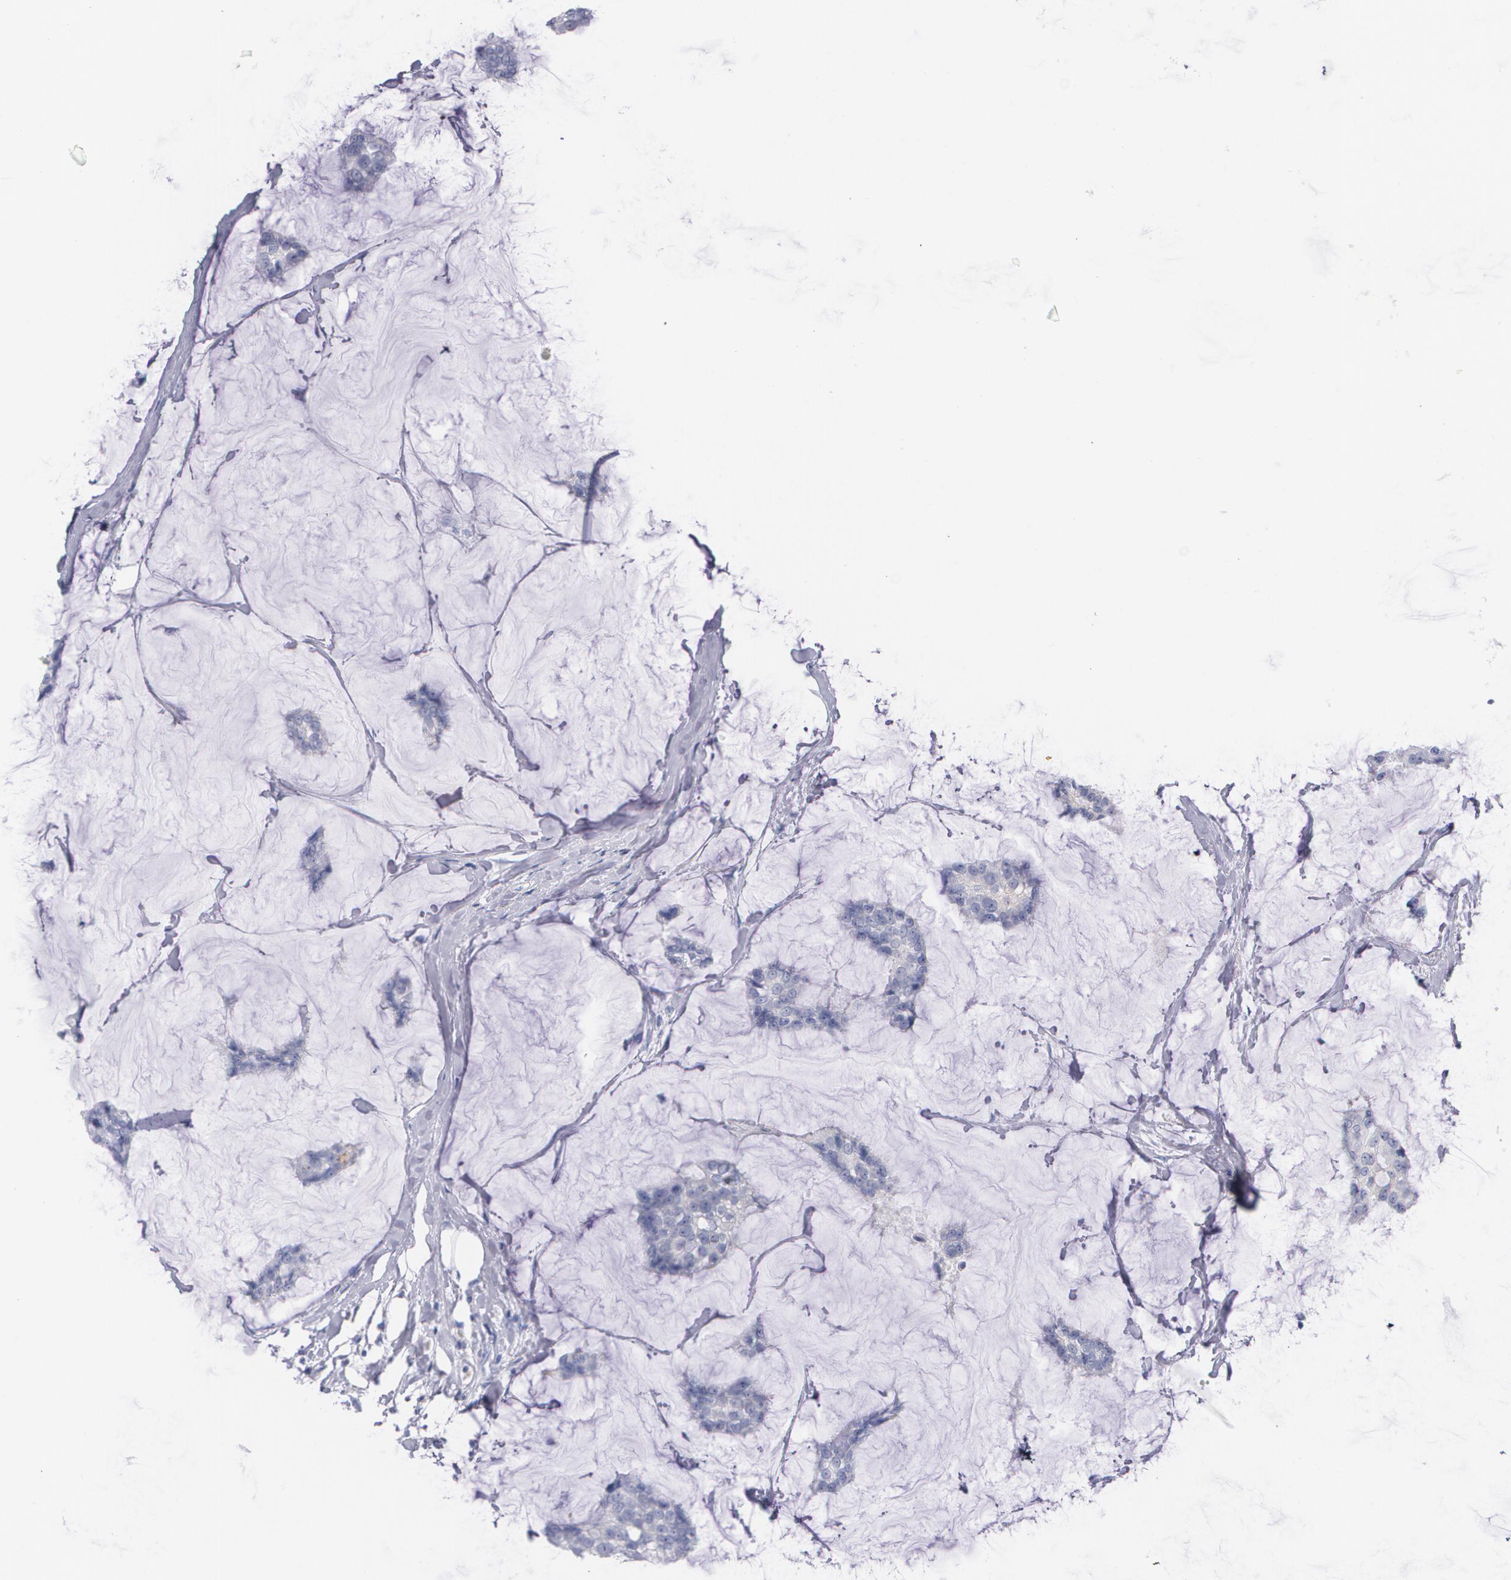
{"staining": {"intensity": "negative", "quantity": "none", "location": "none"}, "tissue": "breast cancer", "cell_type": "Tumor cells", "image_type": "cancer", "snomed": [{"axis": "morphology", "description": "Duct carcinoma"}, {"axis": "topography", "description": "Breast"}], "caption": "Image shows no significant protein staining in tumor cells of breast cancer.", "gene": "HMMR", "patient": {"sex": "female", "age": 93}}